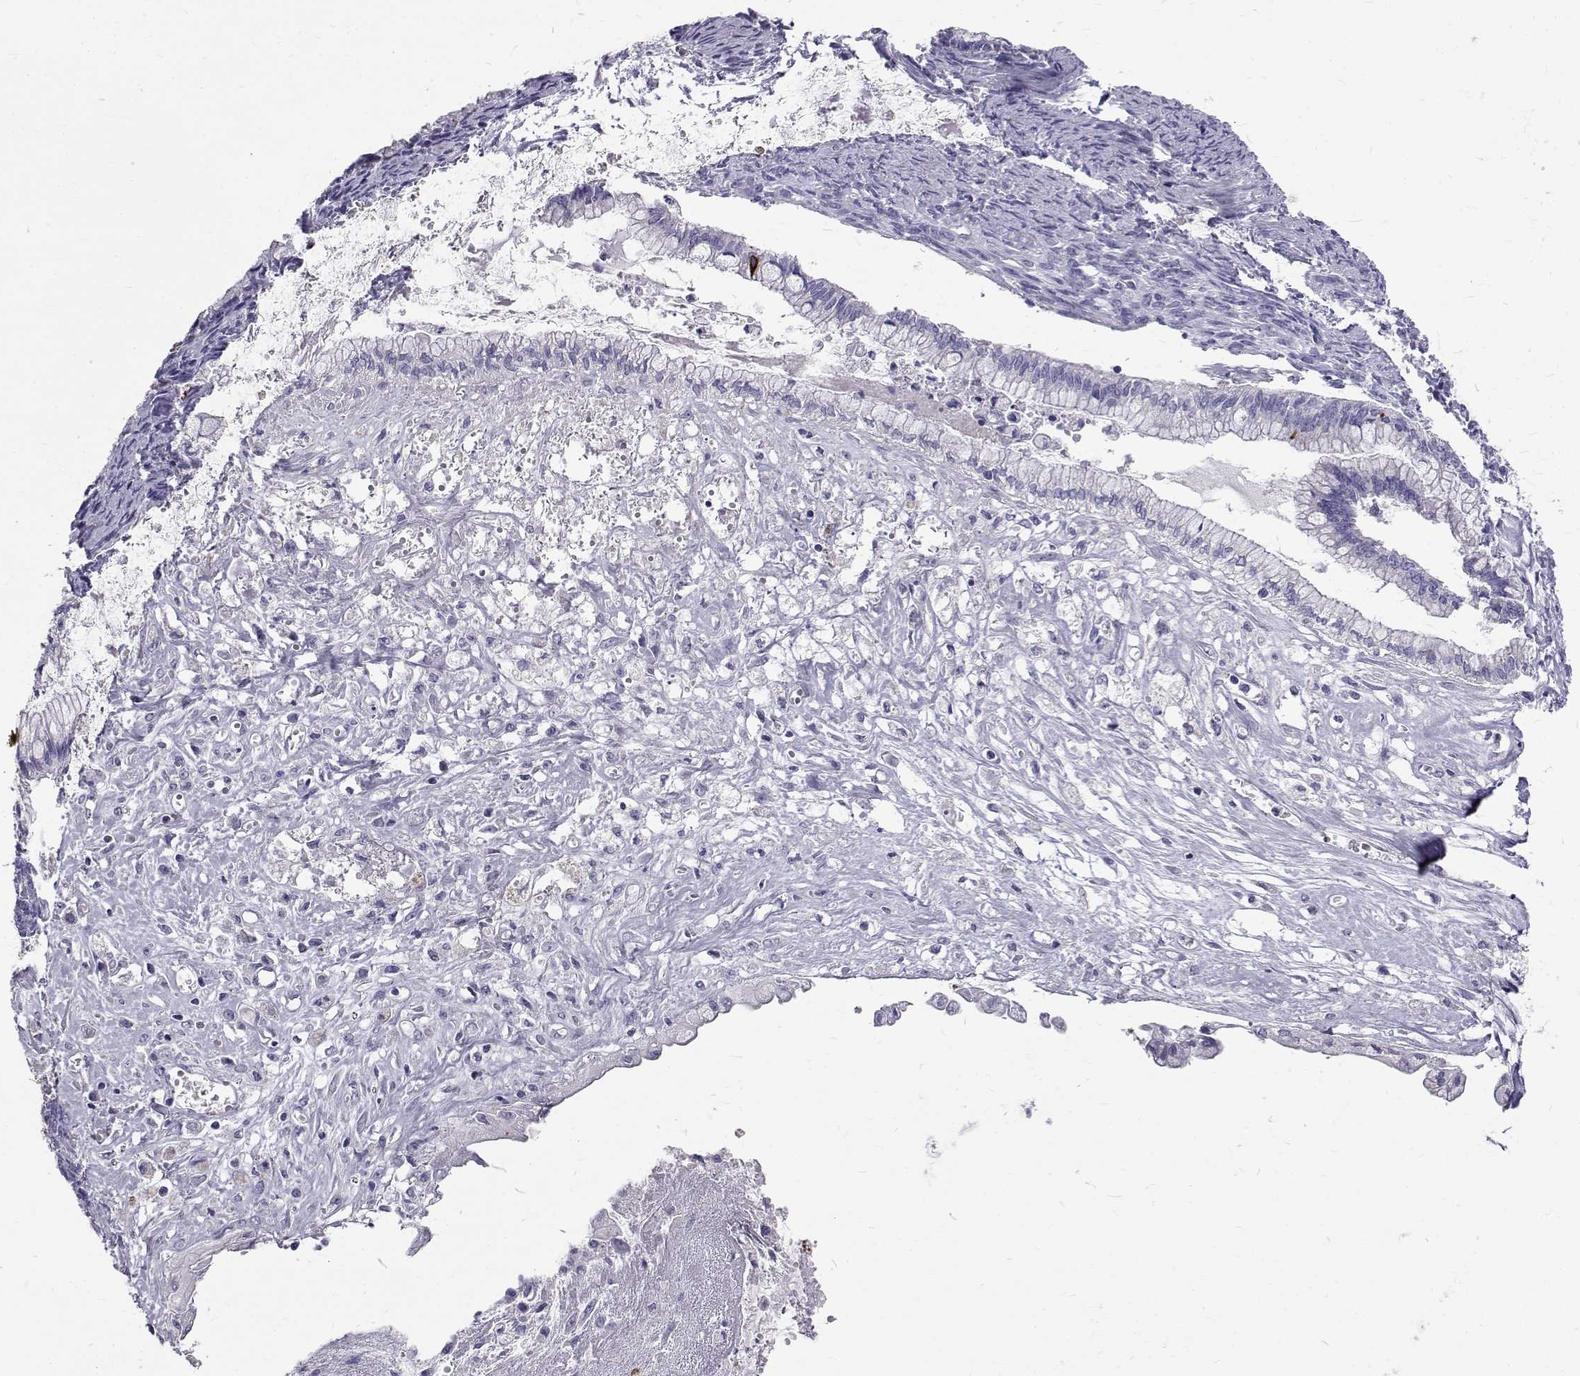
{"staining": {"intensity": "negative", "quantity": "none", "location": "none"}, "tissue": "ovarian cancer", "cell_type": "Tumor cells", "image_type": "cancer", "snomed": [{"axis": "morphology", "description": "Cystadenocarcinoma, mucinous, NOS"}, {"axis": "topography", "description": "Ovary"}], "caption": "Mucinous cystadenocarcinoma (ovarian) was stained to show a protein in brown. There is no significant staining in tumor cells. (DAB (3,3'-diaminobenzidine) IHC, high magnification).", "gene": "IGSF1", "patient": {"sex": "female", "age": 67}}